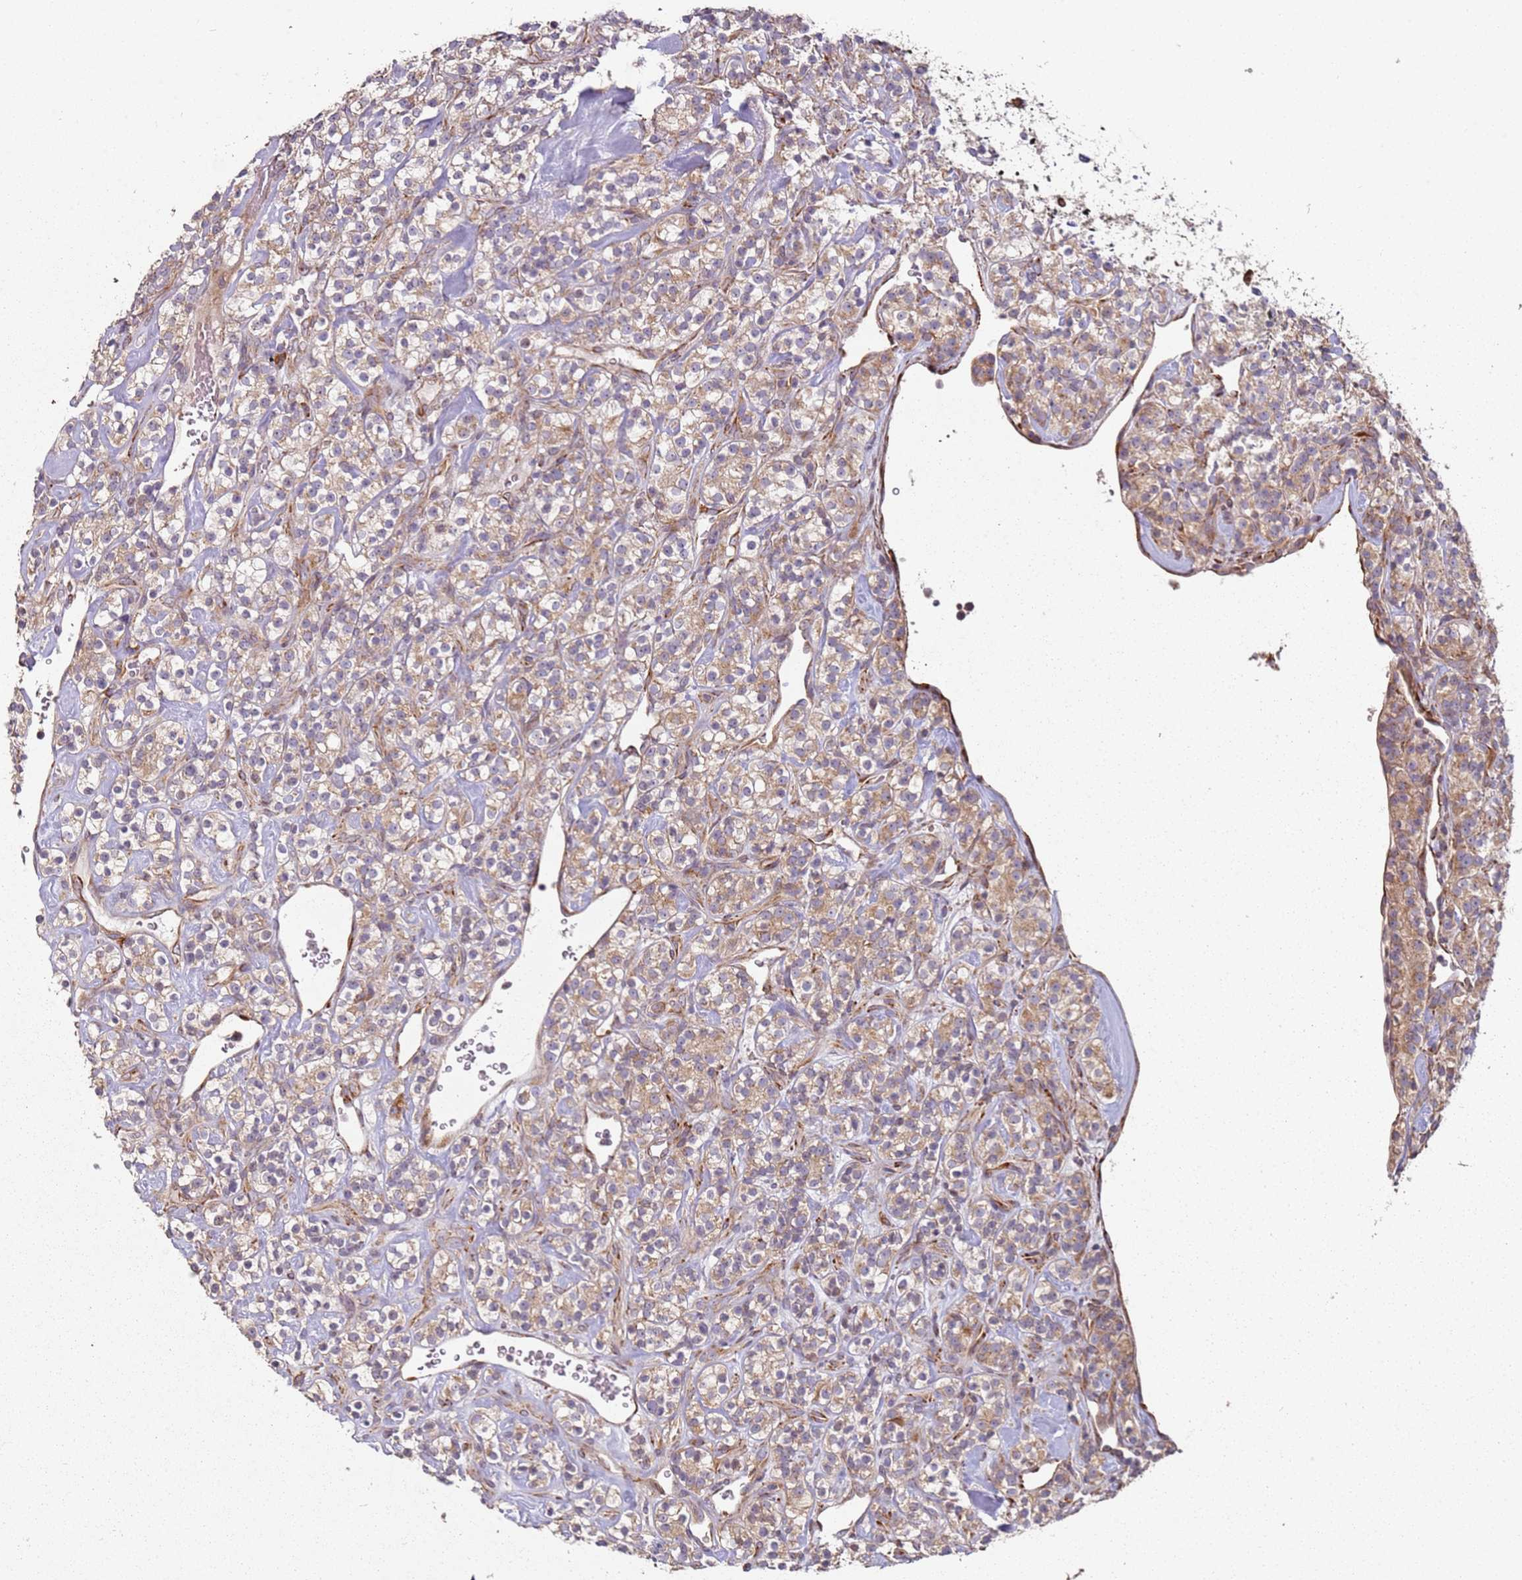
{"staining": {"intensity": "weak", "quantity": ">75%", "location": "cytoplasmic/membranous"}, "tissue": "renal cancer", "cell_type": "Tumor cells", "image_type": "cancer", "snomed": [{"axis": "morphology", "description": "Adenocarcinoma, NOS"}, {"axis": "topography", "description": "Kidney"}], "caption": "The micrograph shows immunohistochemical staining of renal adenocarcinoma. There is weak cytoplasmic/membranous expression is identified in about >75% of tumor cells.", "gene": "ARFRP1", "patient": {"sex": "male", "age": 77}}